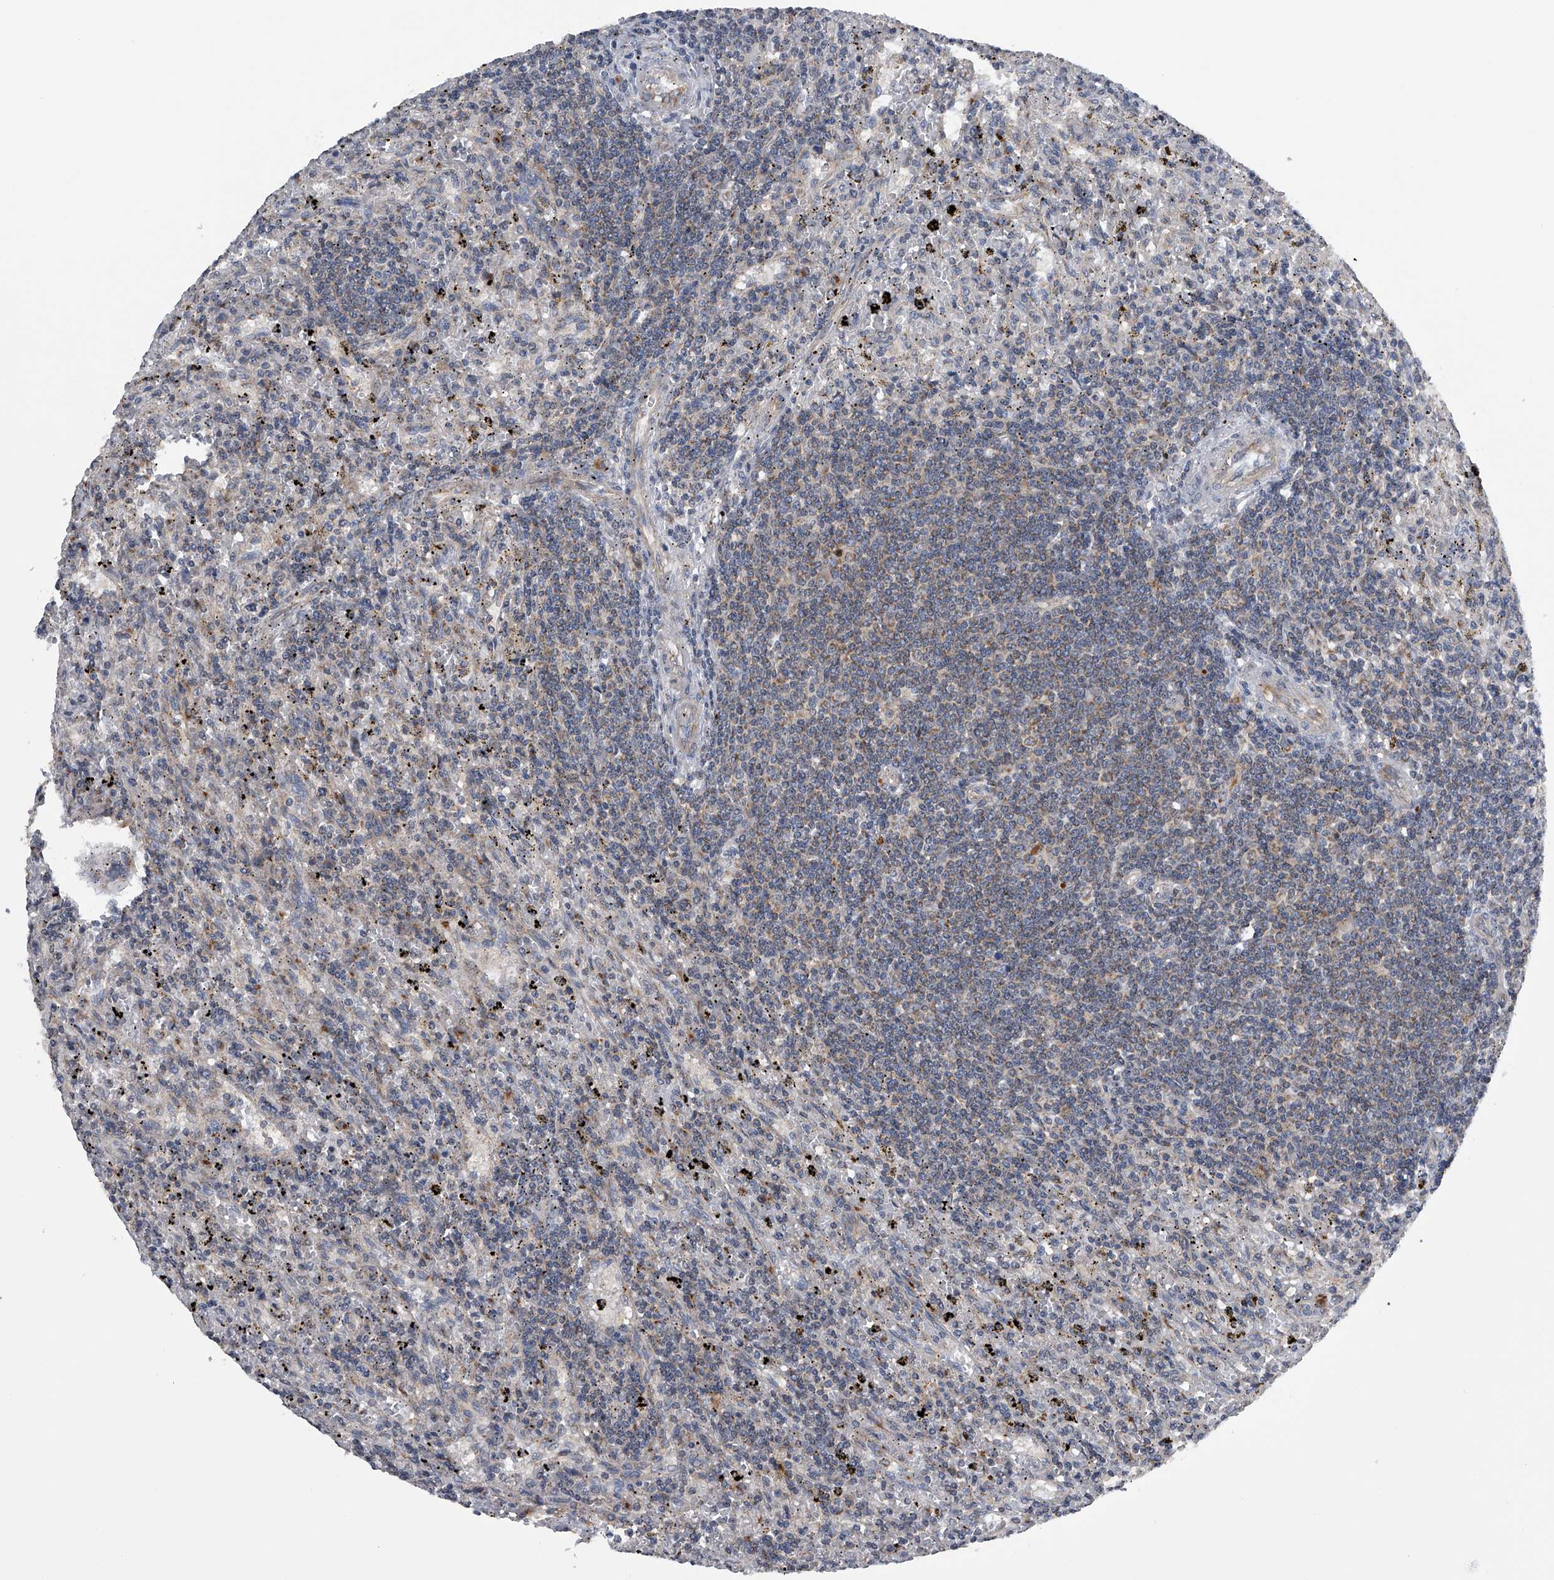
{"staining": {"intensity": "weak", "quantity": "25%-75%", "location": "cytoplasmic/membranous"}, "tissue": "lymphoma", "cell_type": "Tumor cells", "image_type": "cancer", "snomed": [{"axis": "morphology", "description": "Malignant lymphoma, non-Hodgkin's type, Low grade"}, {"axis": "topography", "description": "Spleen"}], "caption": "Malignant lymphoma, non-Hodgkin's type (low-grade) stained with a protein marker demonstrates weak staining in tumor cells.", "gene": "LYRM4", "patient": {"sex": "male", "age": 76}}